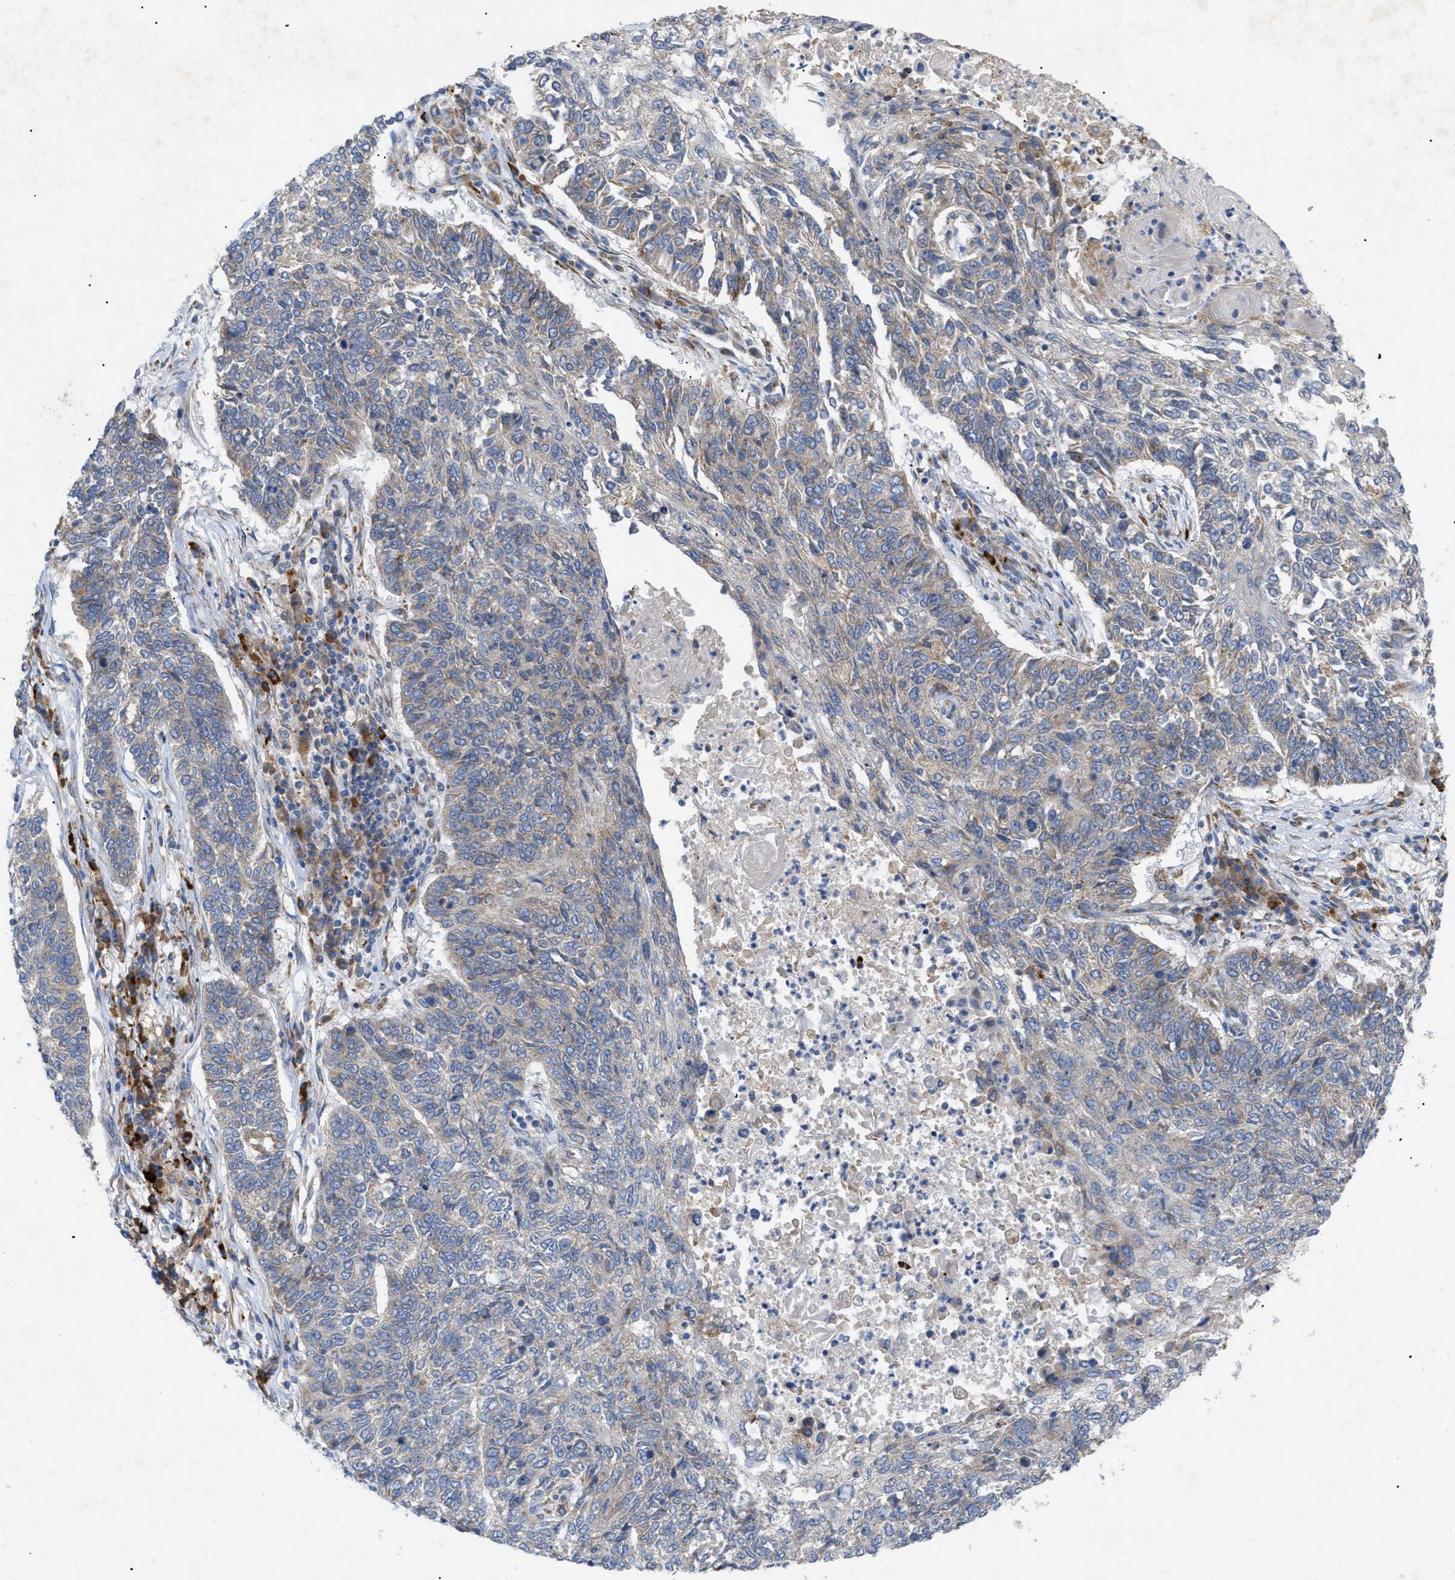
{"staining": {"intensity": "weak", "quantity": "25%-75%", "location": "cytoplasmic/membranous"}, "tissue": "lung cancer", "cell_type": "Tumor cells", "image_type": "cancer", "snomed": [{"axis": "morphology", "description": "Normal tissue, NOS"}, {"axis": "morphology", "description": "Squamous cell carcinoma, NOS"}, {"axis": "topography", "description": "Cartilage tissue"}, {"axis": "topography", "description": "Bronchus"}, {"axis": "topography", "description": "Lung"}], "caption": "Lung cancer (squamous cell carcinoma) tissue demonstrates weak cytoplasmic/membranous staining in approximately 25%-75% of tumor cells, visualized by immunohistochemistry.", "gene": "SLC50A1", "patient": {"sex": "female", "age": 49}}